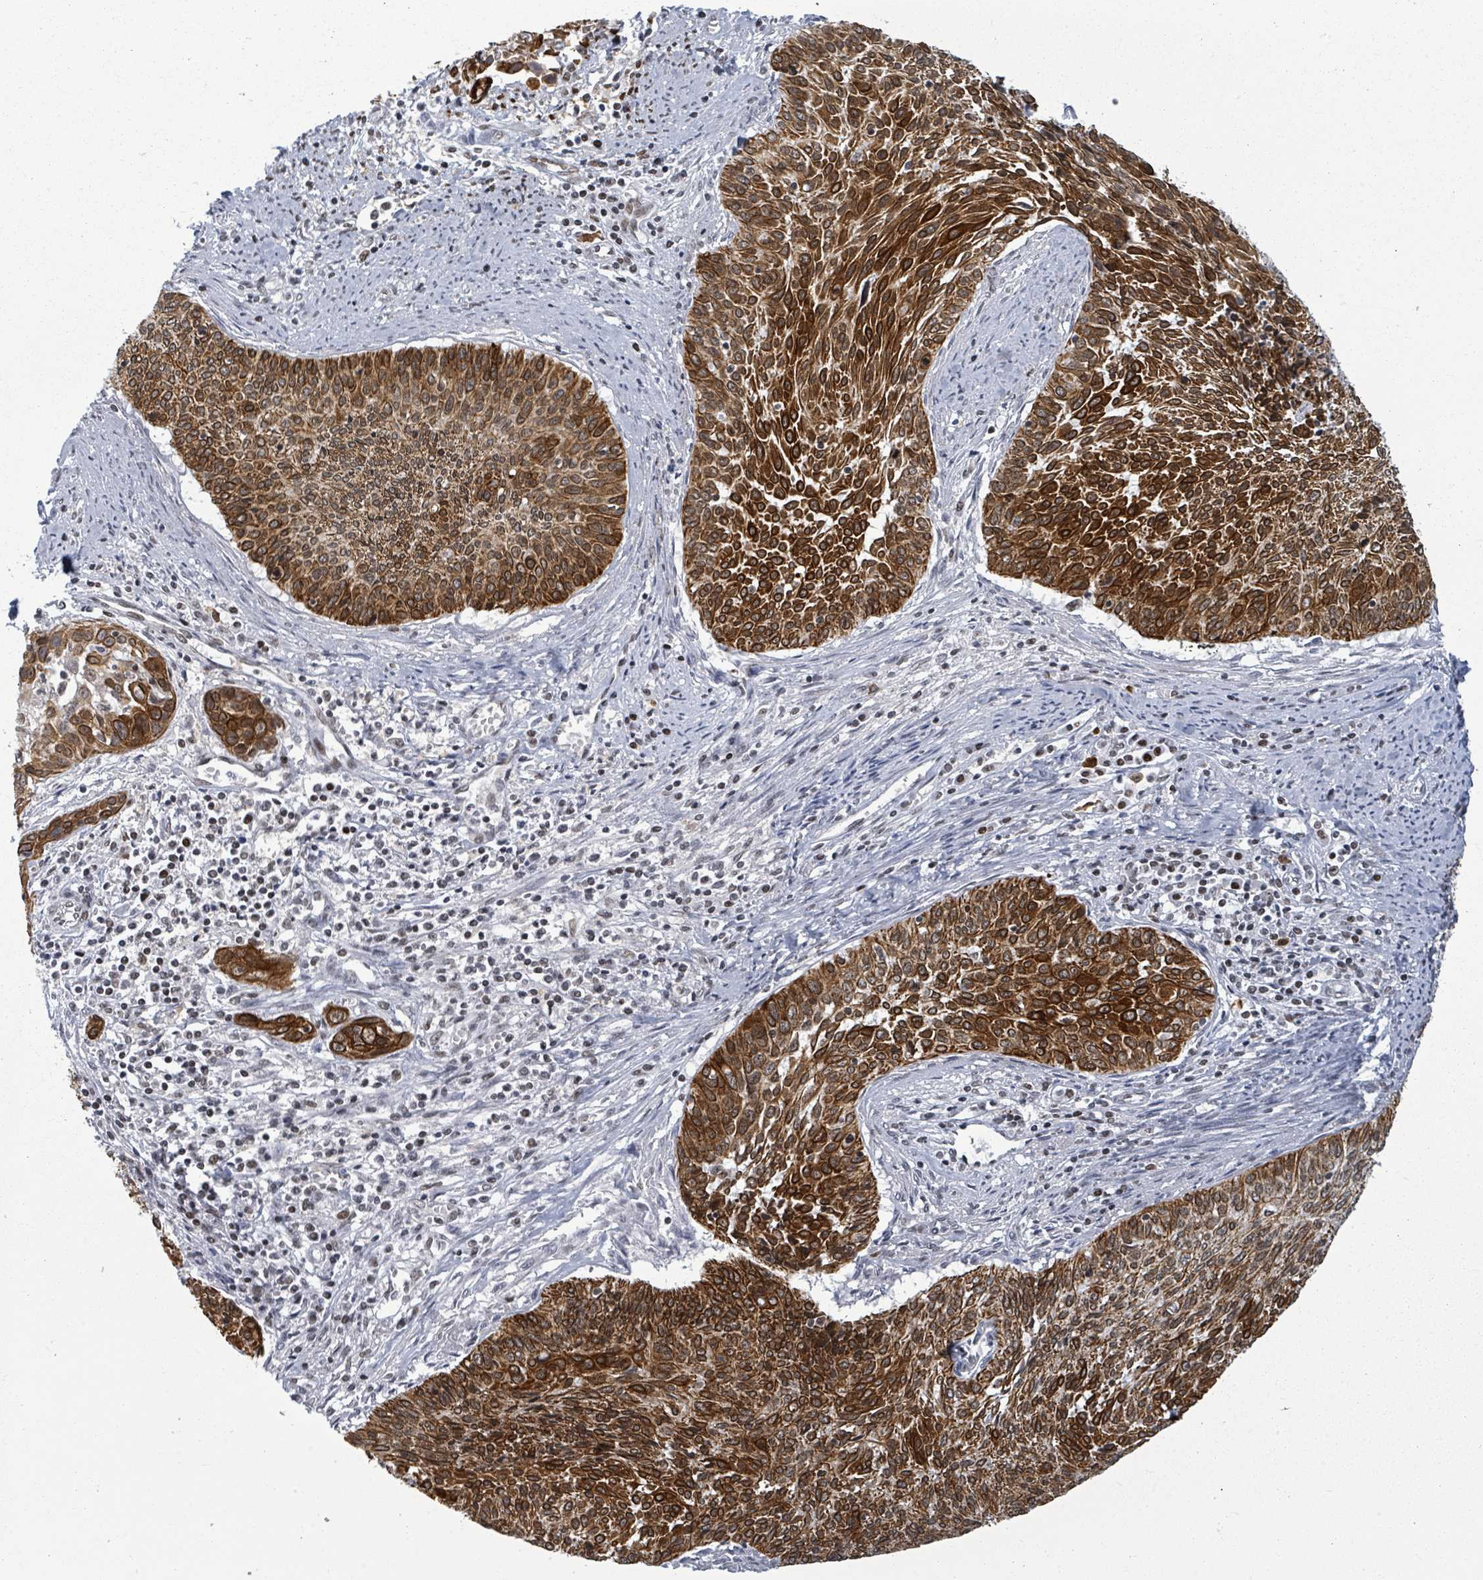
{"staining": {"intensity": "strong", "quantity": ">75%", "location": "cytoplasmic/membranous"}, "tissue": "cervical cancer", "cell_type": "Tumor cells", "image_type": "cancer", "snomed": [{"axis": "morphology", "description": "Squamous cell carcinoma, NOS"}, {"axis": "topography", "description": "Cervix"}], "caption": "The immunohistochemical stain labels strong cytoplasmic/membranous staining in tumor cells of cervical cancer (squamous cell carcinoma) tissue.", "gene": "ERCC5", "patient": {"sex": "female", "age": 55}}